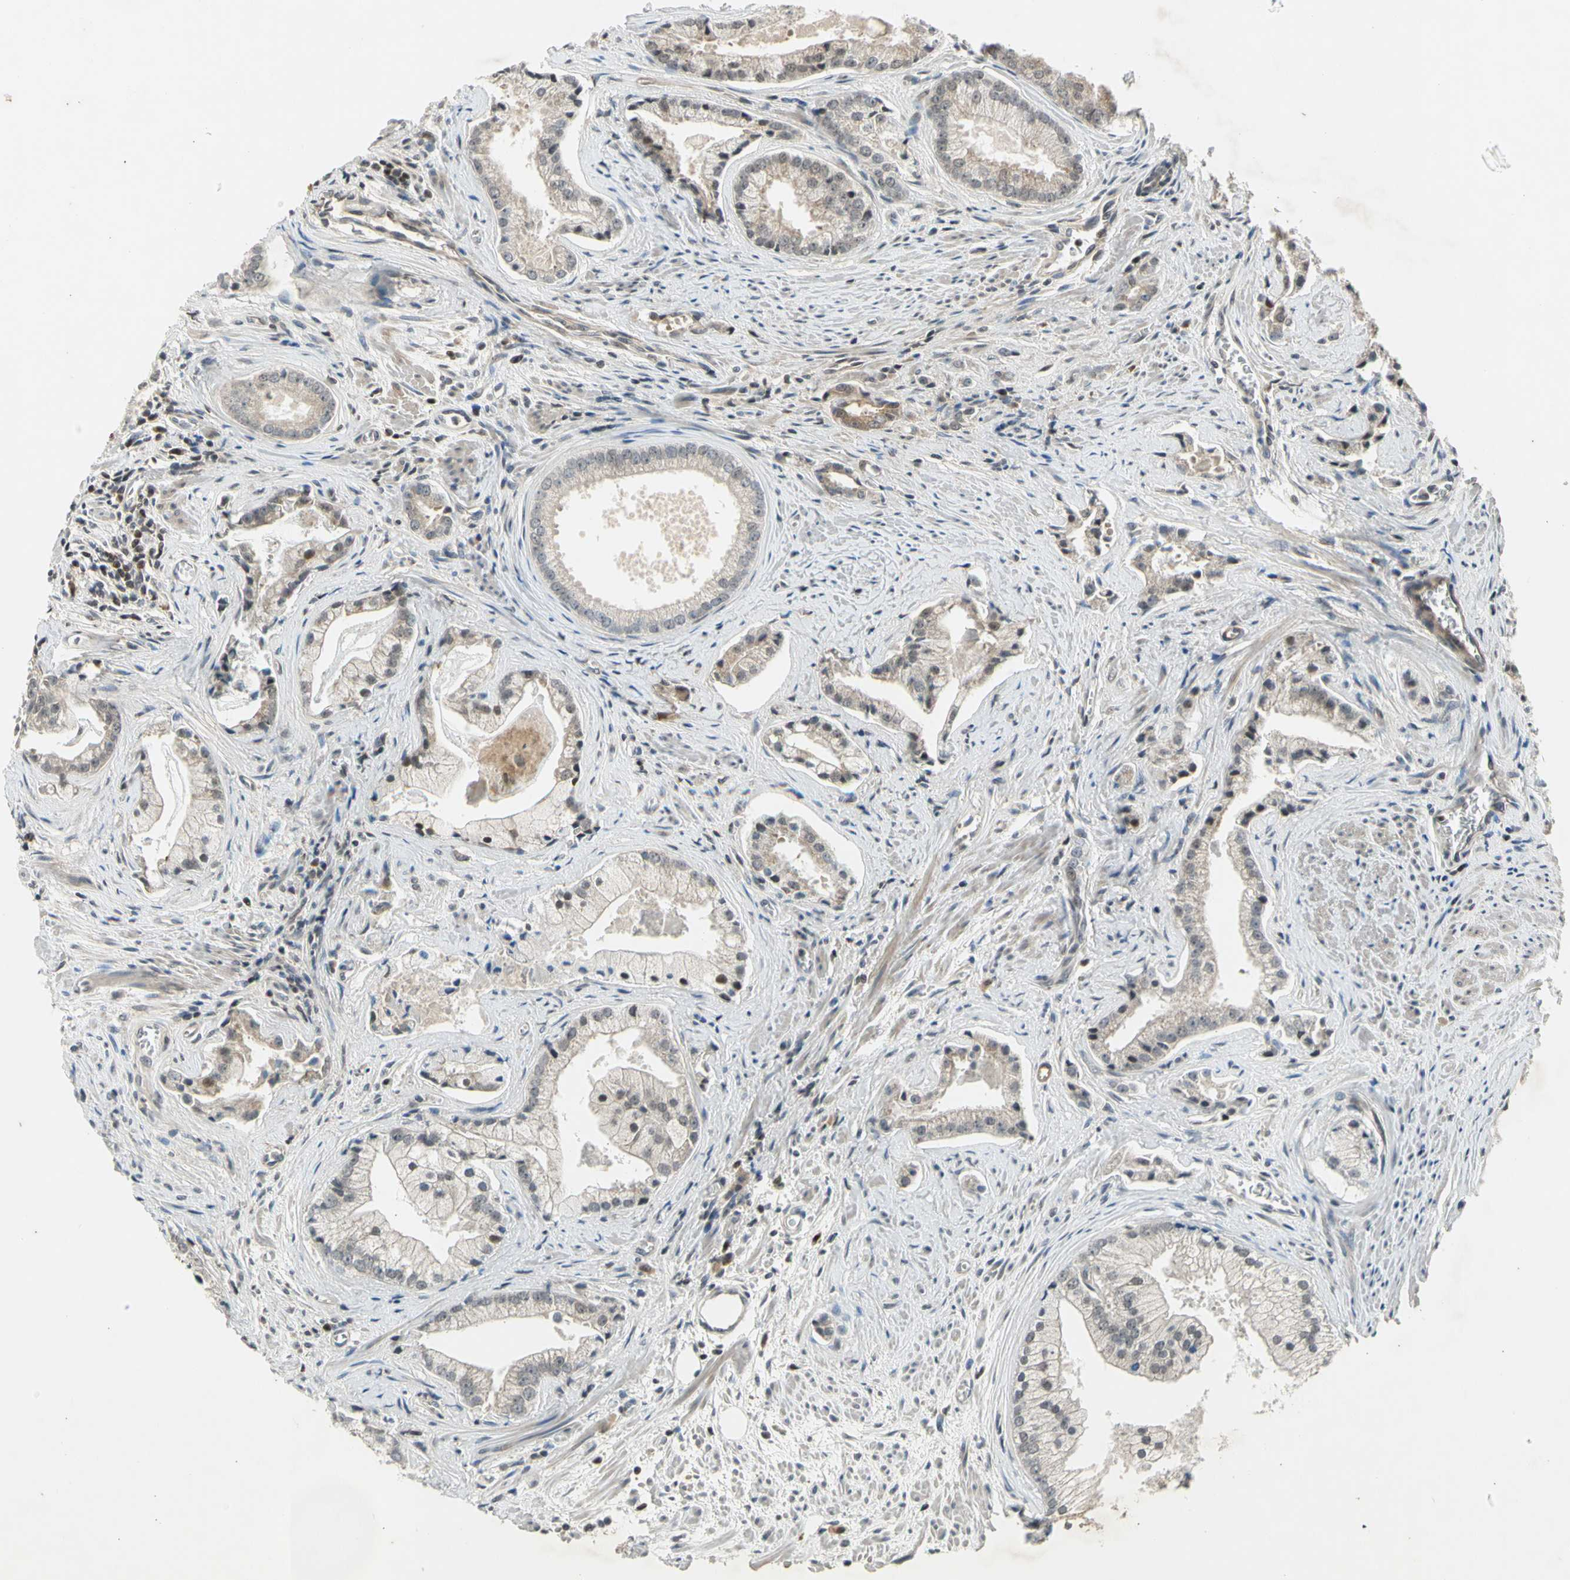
{"staining": {"intensity": "weak", "quantity": "<25%", "location": "cytoplasmic/membranous,nuclear"}, "tissue": "prostate cancer", "cell_type": "Tumor cells", "image_type": "cancer", "snomed": [{"axis": "morphology", "description": "Adenocarcinoma, High grade"}, {"axis": "topography", "description": "Prostate"}], "caption": "Immunohistochemistry histopathology image of neoplastic tissue: human adenocarcinoma (high-grade) (prostate) stained with DAB (3,3'-diaminobenzidine) shows no significant protein positivity in tumor cells. (DAB immunohistochemistry (IHC) visualized using brightfield microscopy, high magnification).", "gene": "EFNB2", "patient": {"sex": "male", "age": 67}}